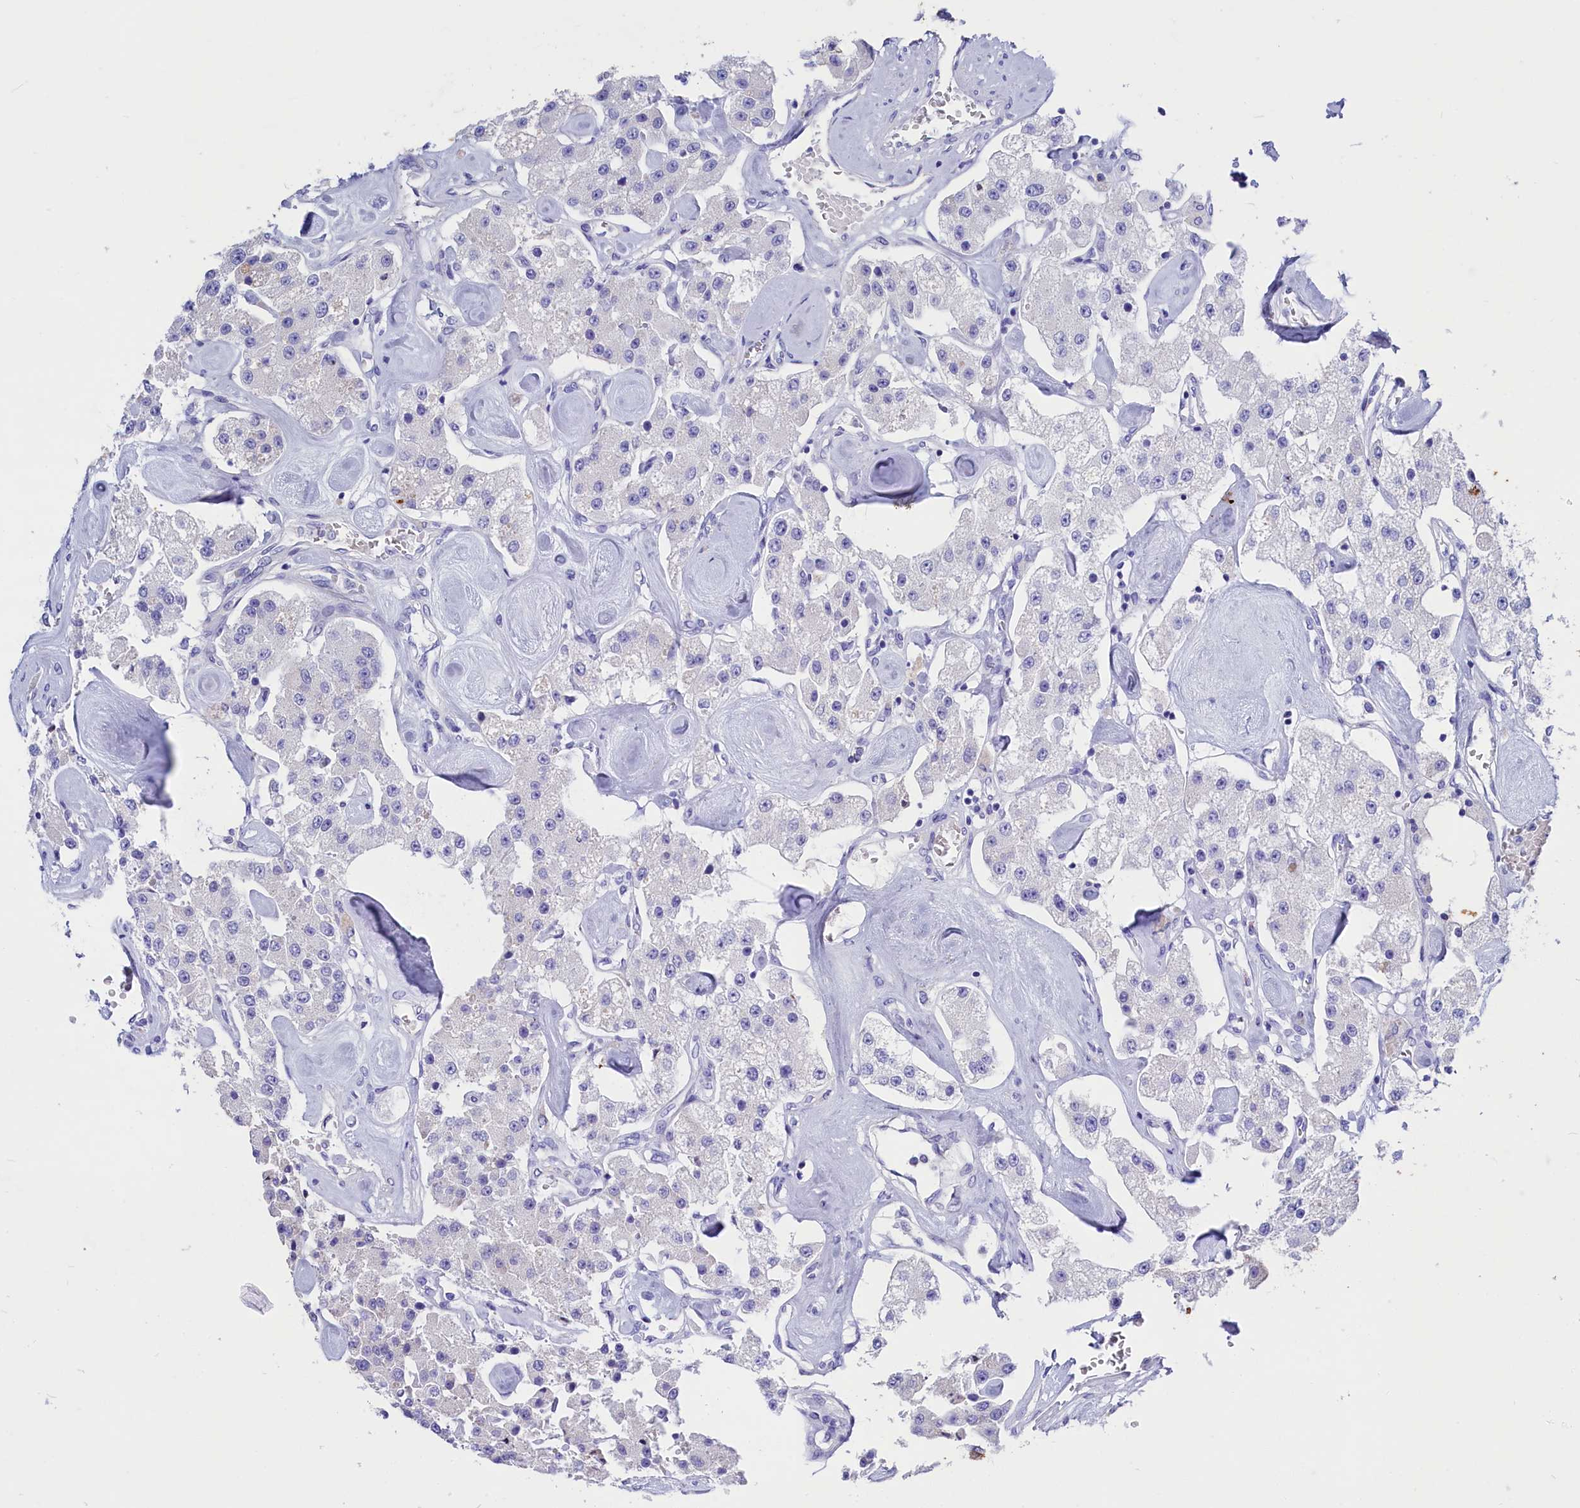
{"staining": {"intensity": "negative", "quantity": "none", "location": "none"}, "tissue": "carcinoid", "cell_type": "Tumor cells", "image_type": "cancer", "snomed": [{"axis": "morphology", "description": "Carcinoid, malignant, NOS"}, {"axis": "topography", "description": "Pancreas"}], "caption": "Immunohistochemistry (IHC) photomicrograph of neoplastic tissue: carcinoid (malignant) stained with DAB reveals no significant protein expression in tumor cells.", "gene": "SULT2A1", "patient": {"sex": "male", "age": 41}}